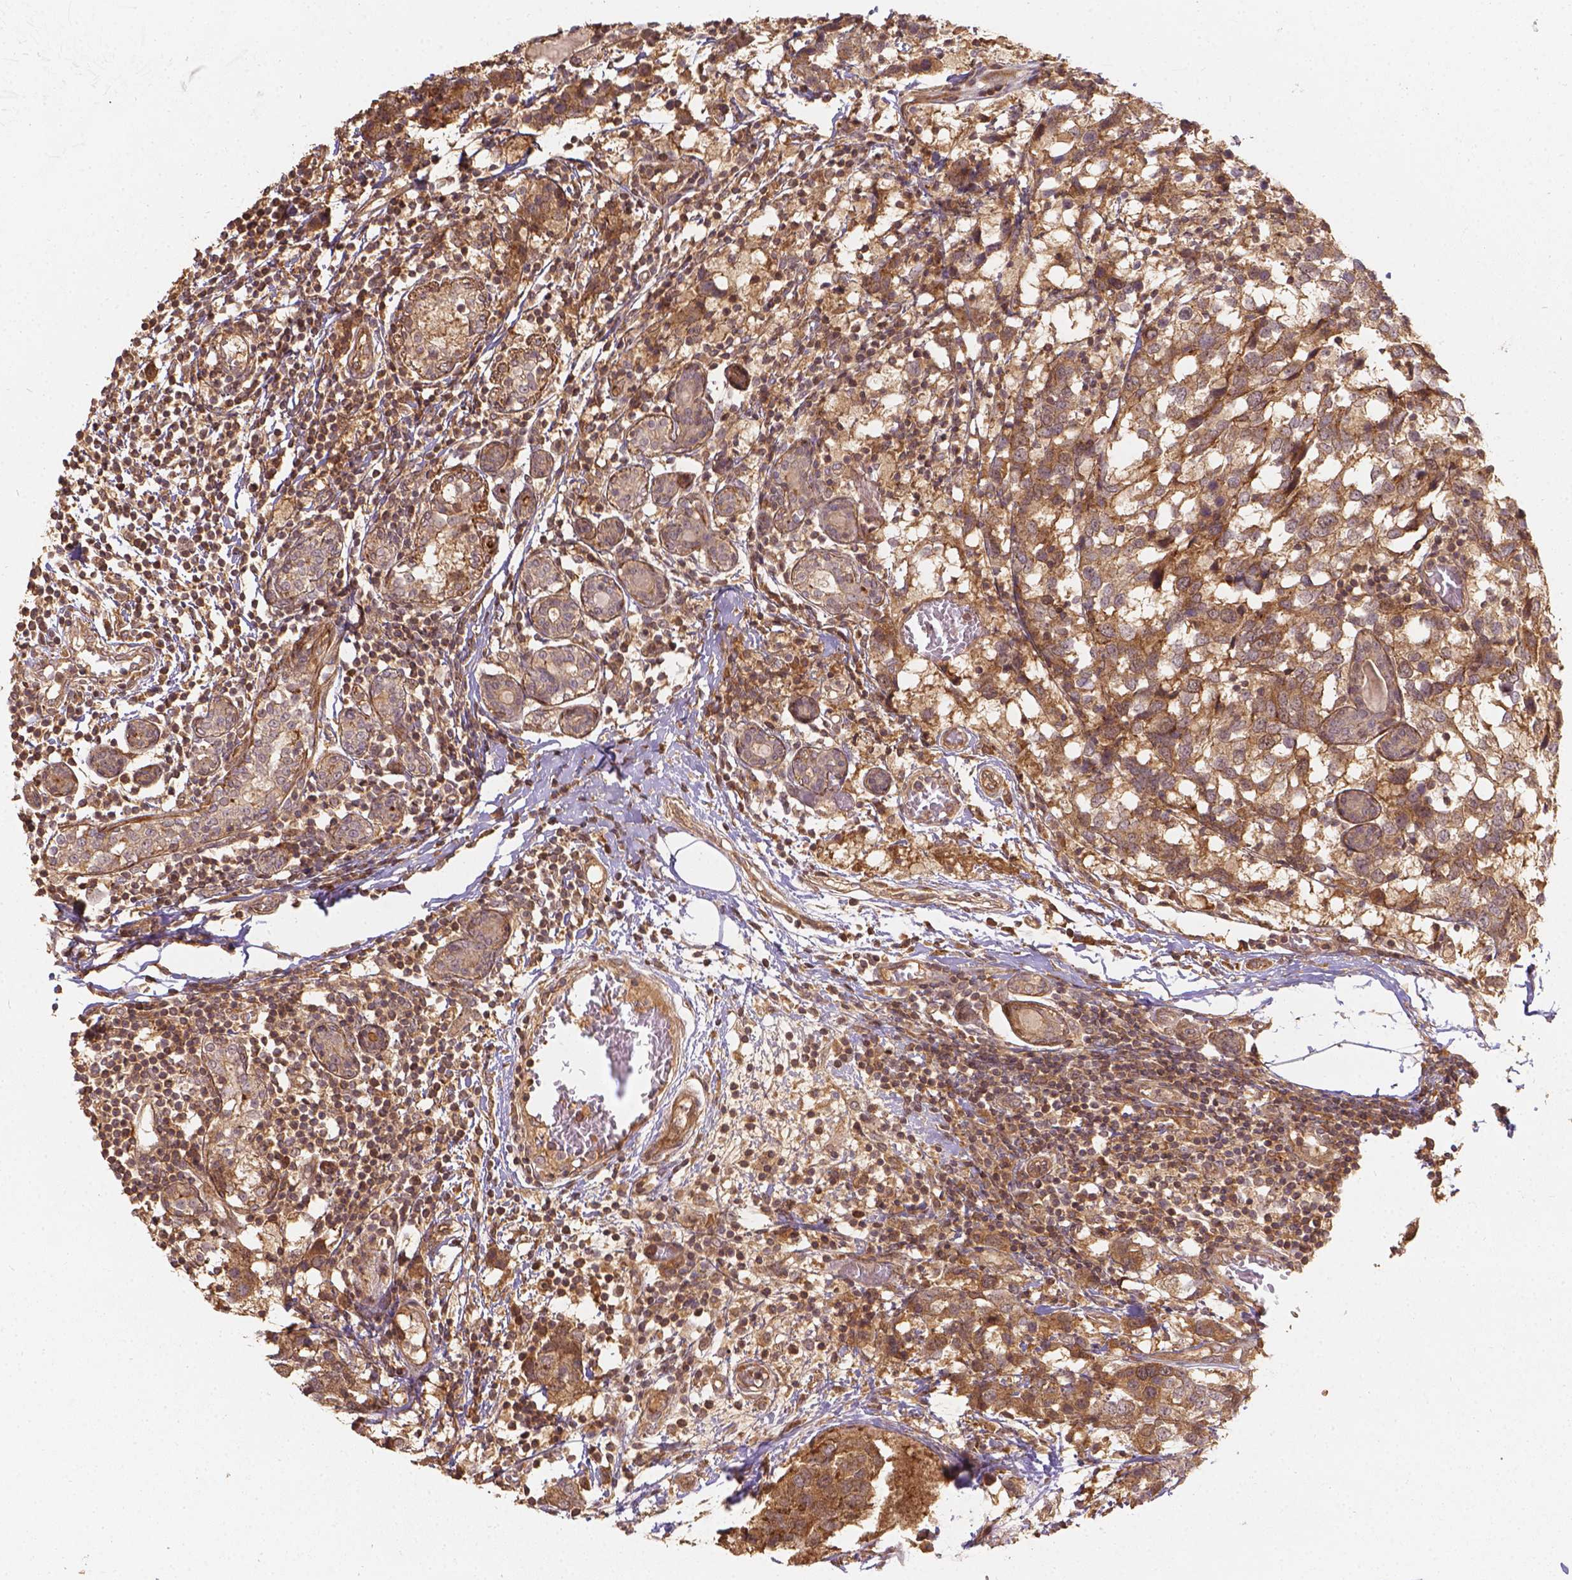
{"staining": {"intensity": "moderate", "quantity": ">75%", "location": "cytoplasmic/membranous"}, "tissue": "breast cancer", "cell_type": "Tumor cells", "image_type": "cancer", "snomed": [{"axis": "morphology", "description": "Lobular carcinoma"}, {"axis": "topography", "description": "Breast"}], "caption": "A photomicrograph of breast lobular carcinoma stained for a protein reveals moderate cytoplasmic/membranous brown staining in tumor cells.", "gene": "XPR1", "patient": {"sex": "female", "age": 59}}